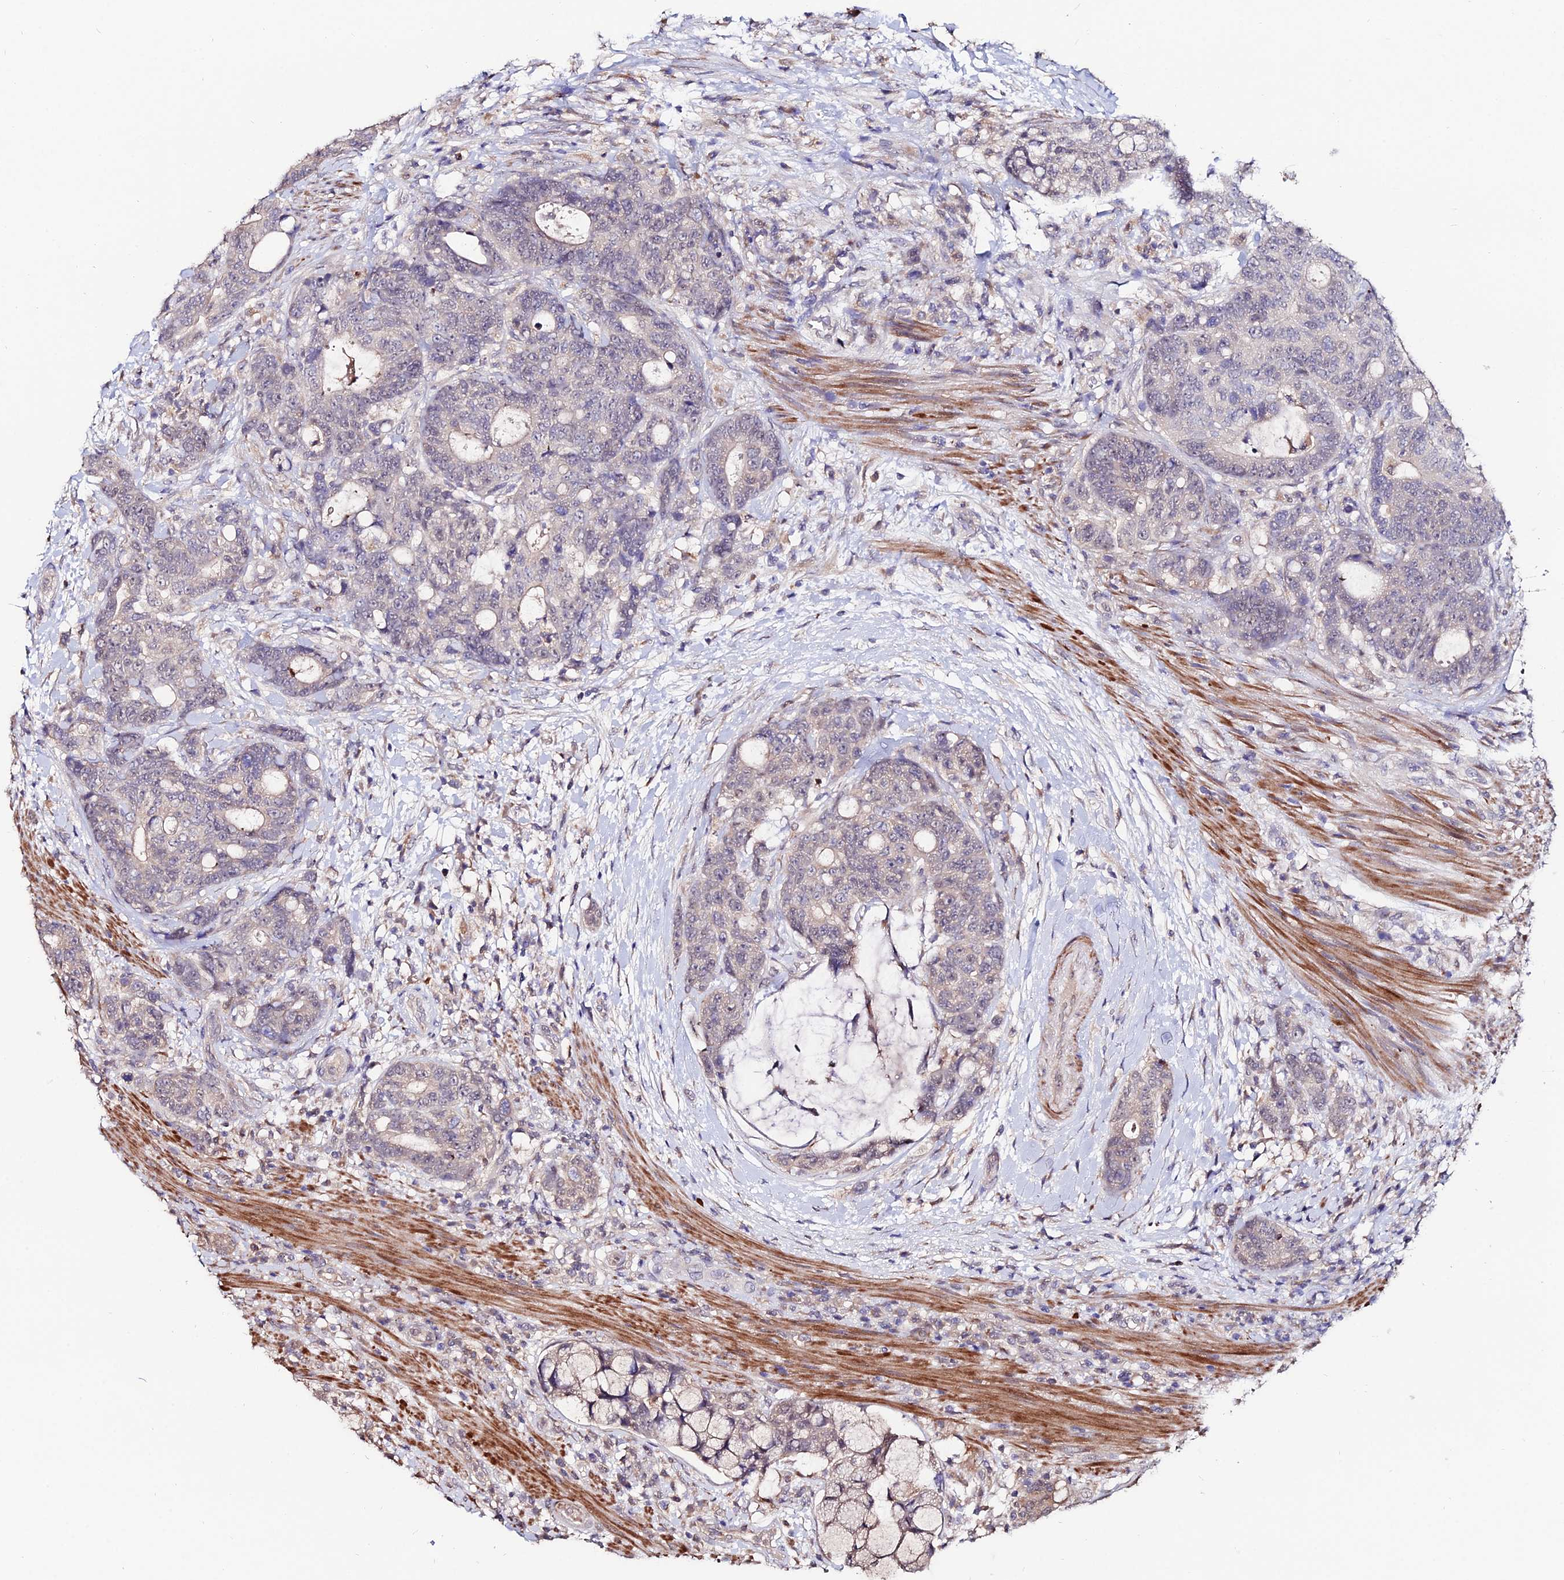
{"staining": {"intensity": "negative", "quantity": "none", "location": "none"}, "tissue": "colorectal cancer", "cell_type": "Tumor cells", "image_type": "cancer", "snomed": [{"axis": "morphology", "description": "Adenocarcinoma, NOS"}, {"axis": "topography", "description": "Colon"}], "caption": "A micrograph of colorectal cancer stained for a protein shows no brown staining in tumor cells.", "gene": "ACTR5", "patient": {"sex": "female", "age": 82}}